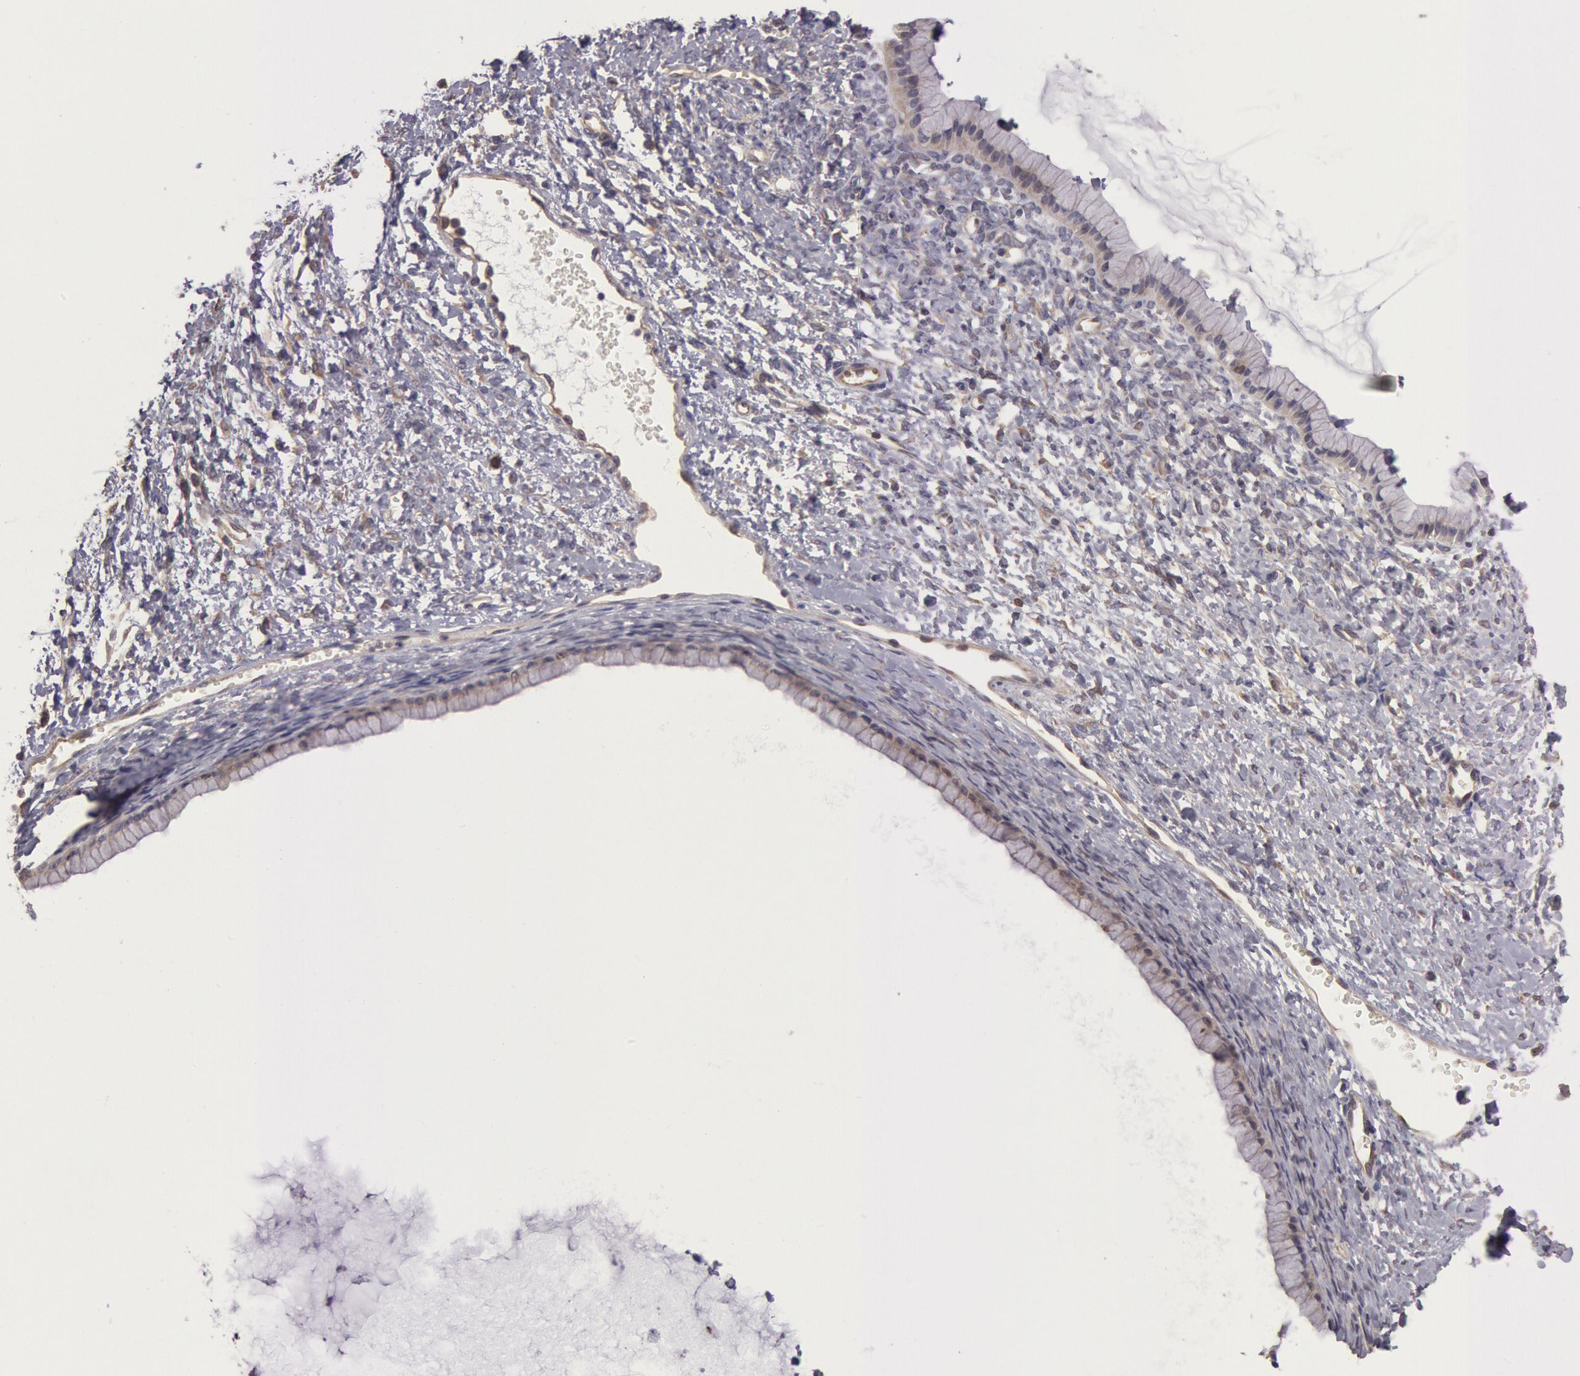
{"staining": {"intensity": "negative", "quantity": "none", "location": "none"}, "tissue": "ovarian cancer", "cell_type": "Tumor cells", "image_type": "cancer", "snomed": [{"axis": "morphology", "description": "Cystadenocarcinoma, mucinous, NOS"}, {"axis": "topography", "description": "Ovary"}], "caption": "Immunohistochemistry histopathology image of ovarian cancer stained for a protein (brown), which exhibits no staining in tumor cells. Nuclei are stained in blue.", "gene": "AMOTL1", "patient": {"sex": "female", "age": 25}}